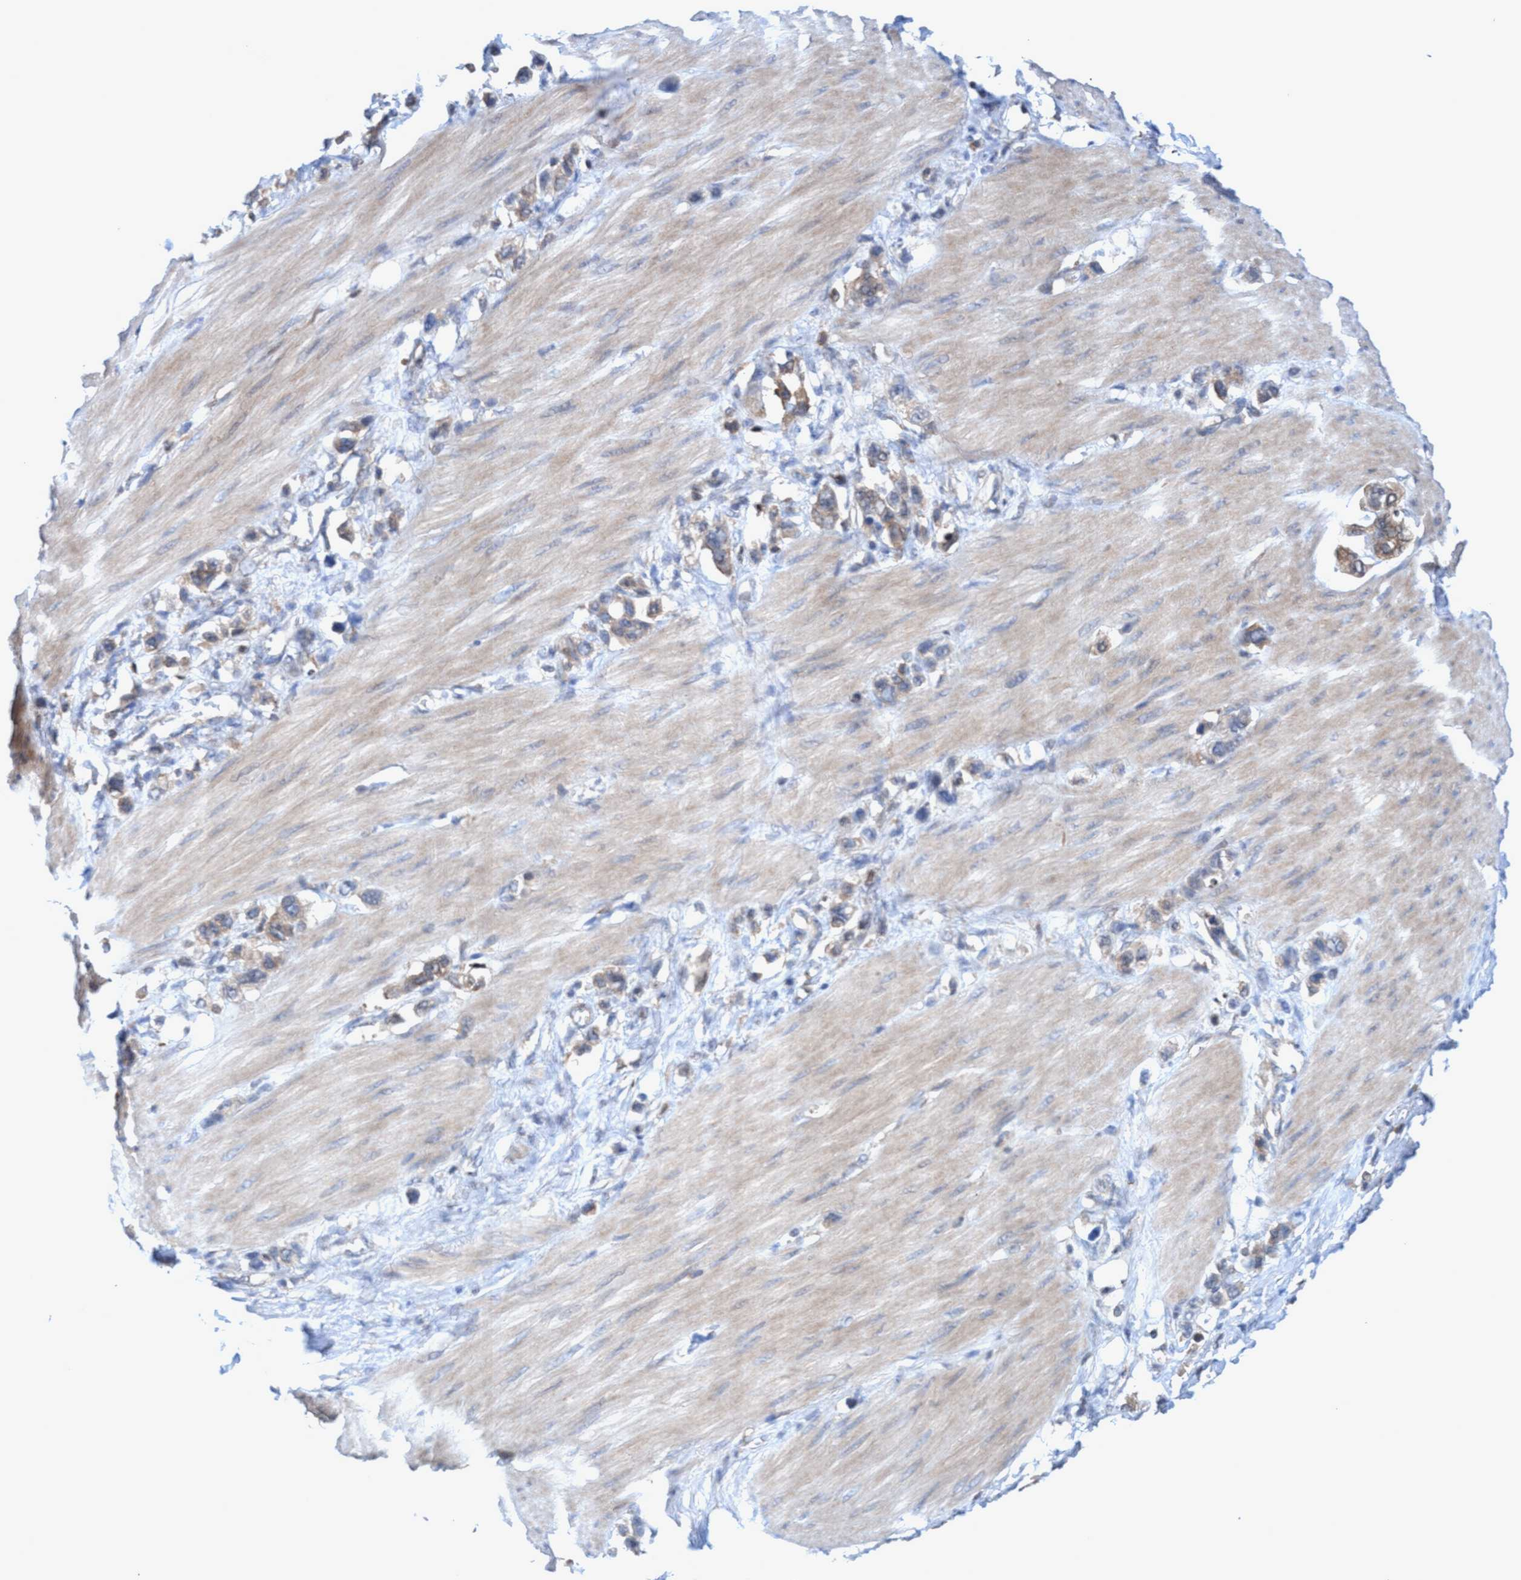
{"staining": {"intensity": "moderate", "quantity": ">75%", "location": "cytoplasmic/membranous"}, "tissue": "stomach cancer", "cell_type": "Tumor cells", "image_type": "cancer", "snomed": [{"axis": "morphology", "description": "Adenocarcinoma, NOS"}, {"axis": "topography", "description": "Stomach"}], "caption": "Brown immunohistochemical staining in human adenocarcinoma (stomach) shows moderate cytoplasmic/membranous positivity in about >75% of tumor cells.", "gene": "GLOD4", "patient": {"sex": "female", "age": 65}}